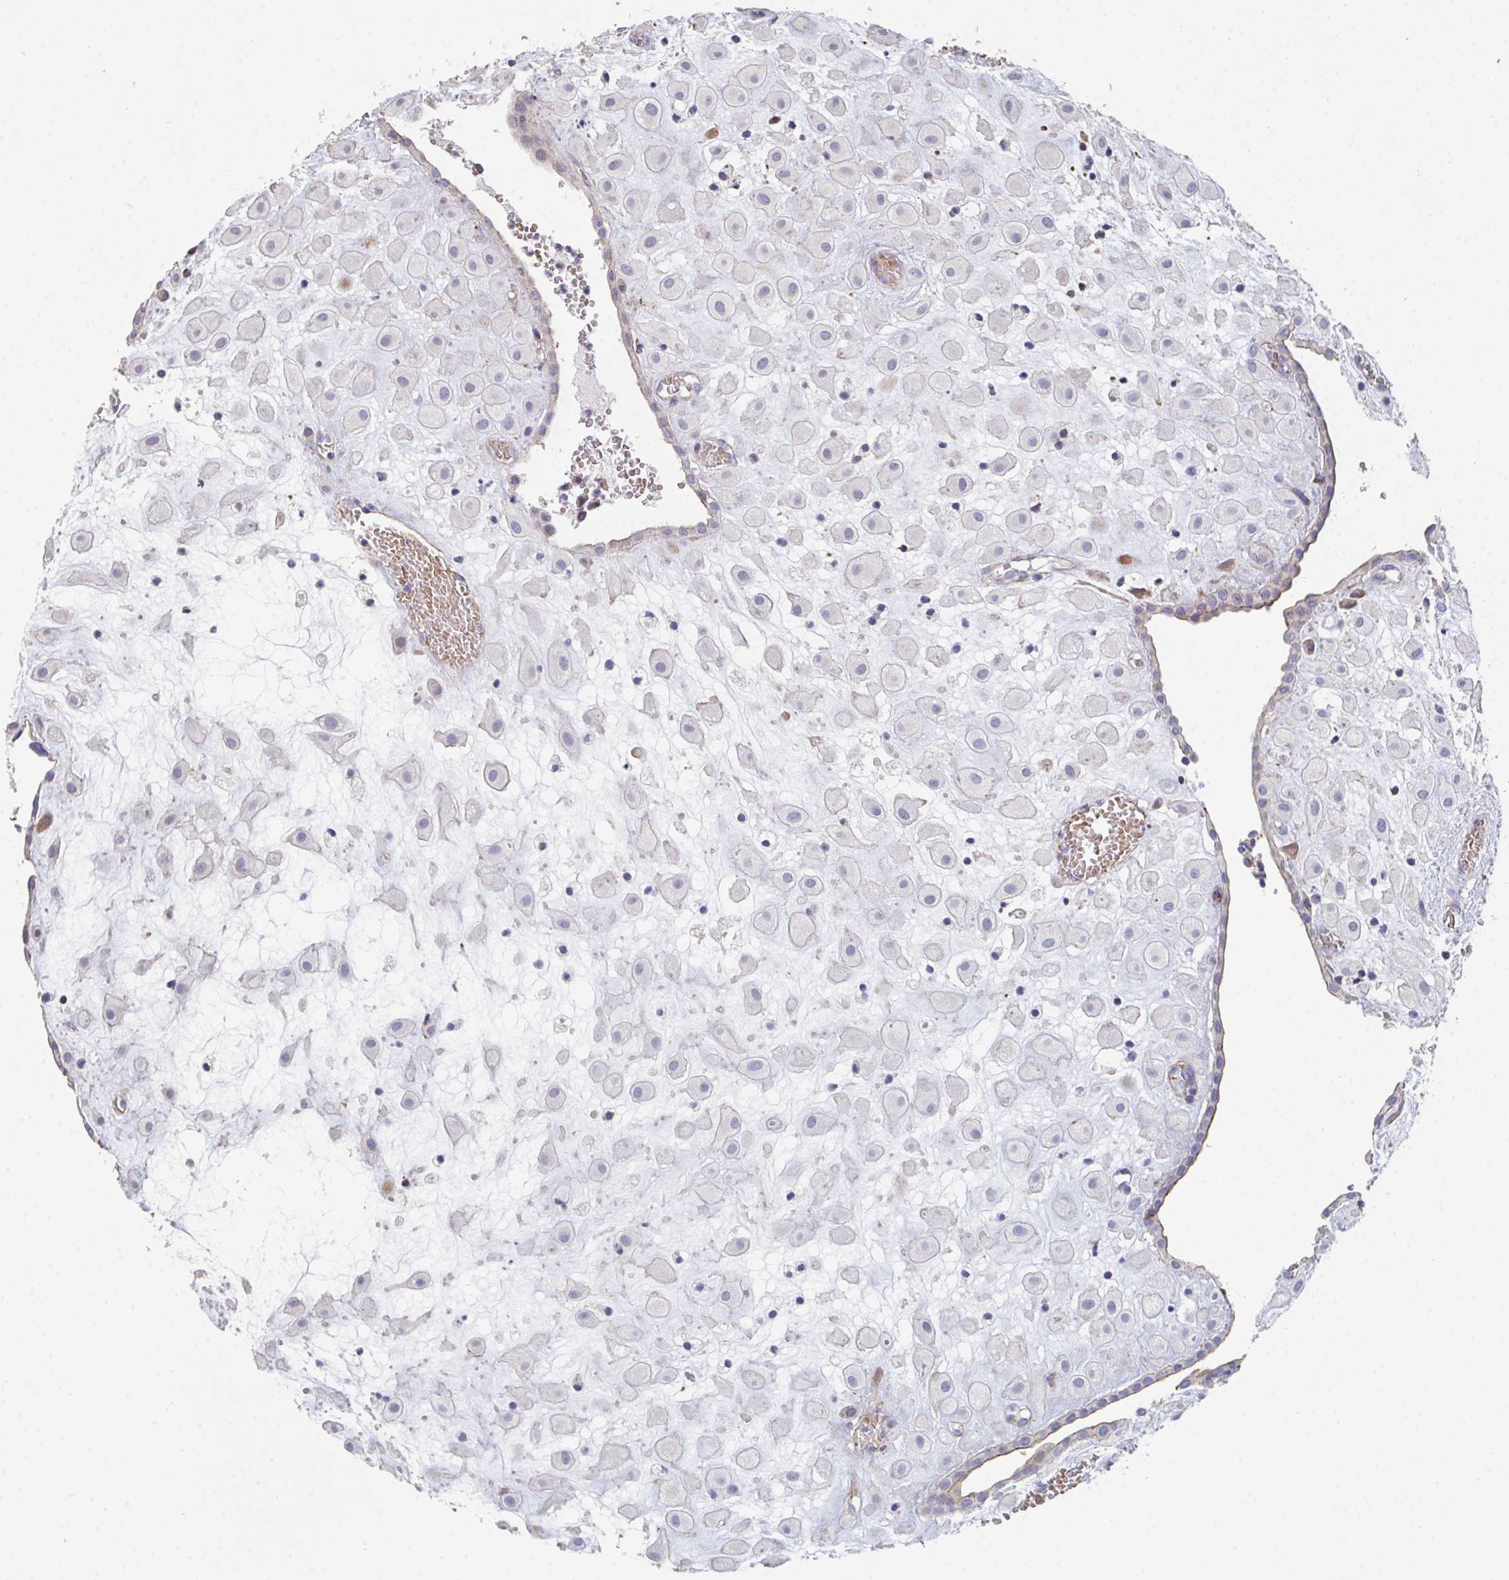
{"staining": {"intensity": "negative", "quantity": "none", "location": "none"}, "tissue": "placenta", "cell_type": "Decidual cells", "image_type": "normal", "snomed": [{"axis": "morphology", "description": "Normal tissue, NOS"}, {"axis": "topography", "description": "Placenta"}], "caption": "Immunohistochemical staining of unremarkable placenta demonstrates no significant staining in decidual cells.", "gene": "FZD2", "patient": {"sex": "female", "age": 24}}